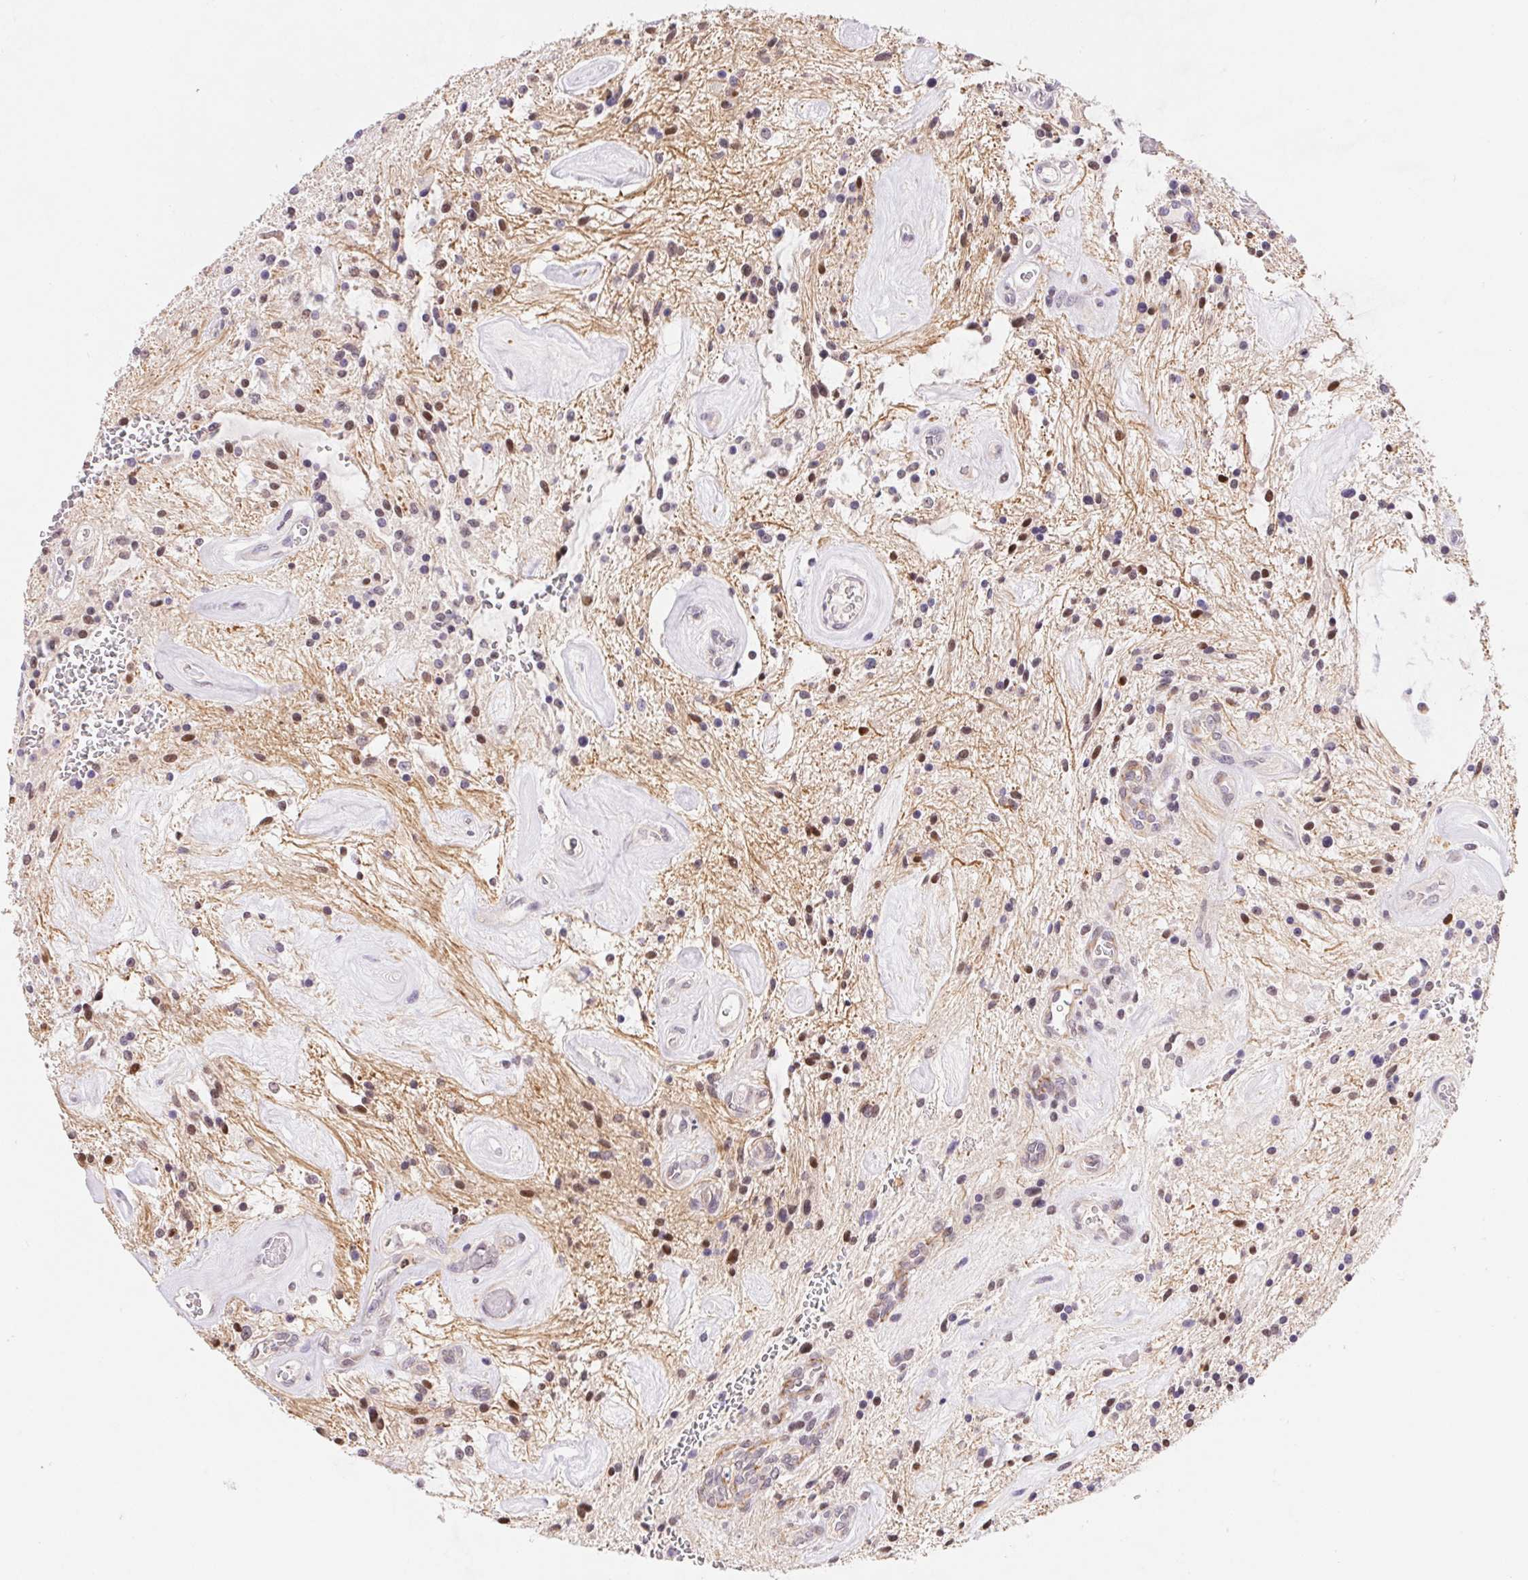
{"staining": {"intensity": "weak", "quantity": "<25%", "location": "nuclear"}, "tissue": "glioma", "cell_type": "Tumor cells", "image_type": "cancer", "snomed": [{"axis": "morphology", "description": "Glioma, malignant, Low grade"}, {"axis": "topography", "description": "Cerebellum"}], "caption": "A high-resolution histopathology image shows immunohistochemistry (IHC) staining of low-grade glioma (malignant), which displays no significant staining in tumor cells.", "gene": "L3MBTL4", "patient": {"sex": "female", "age": 14}}